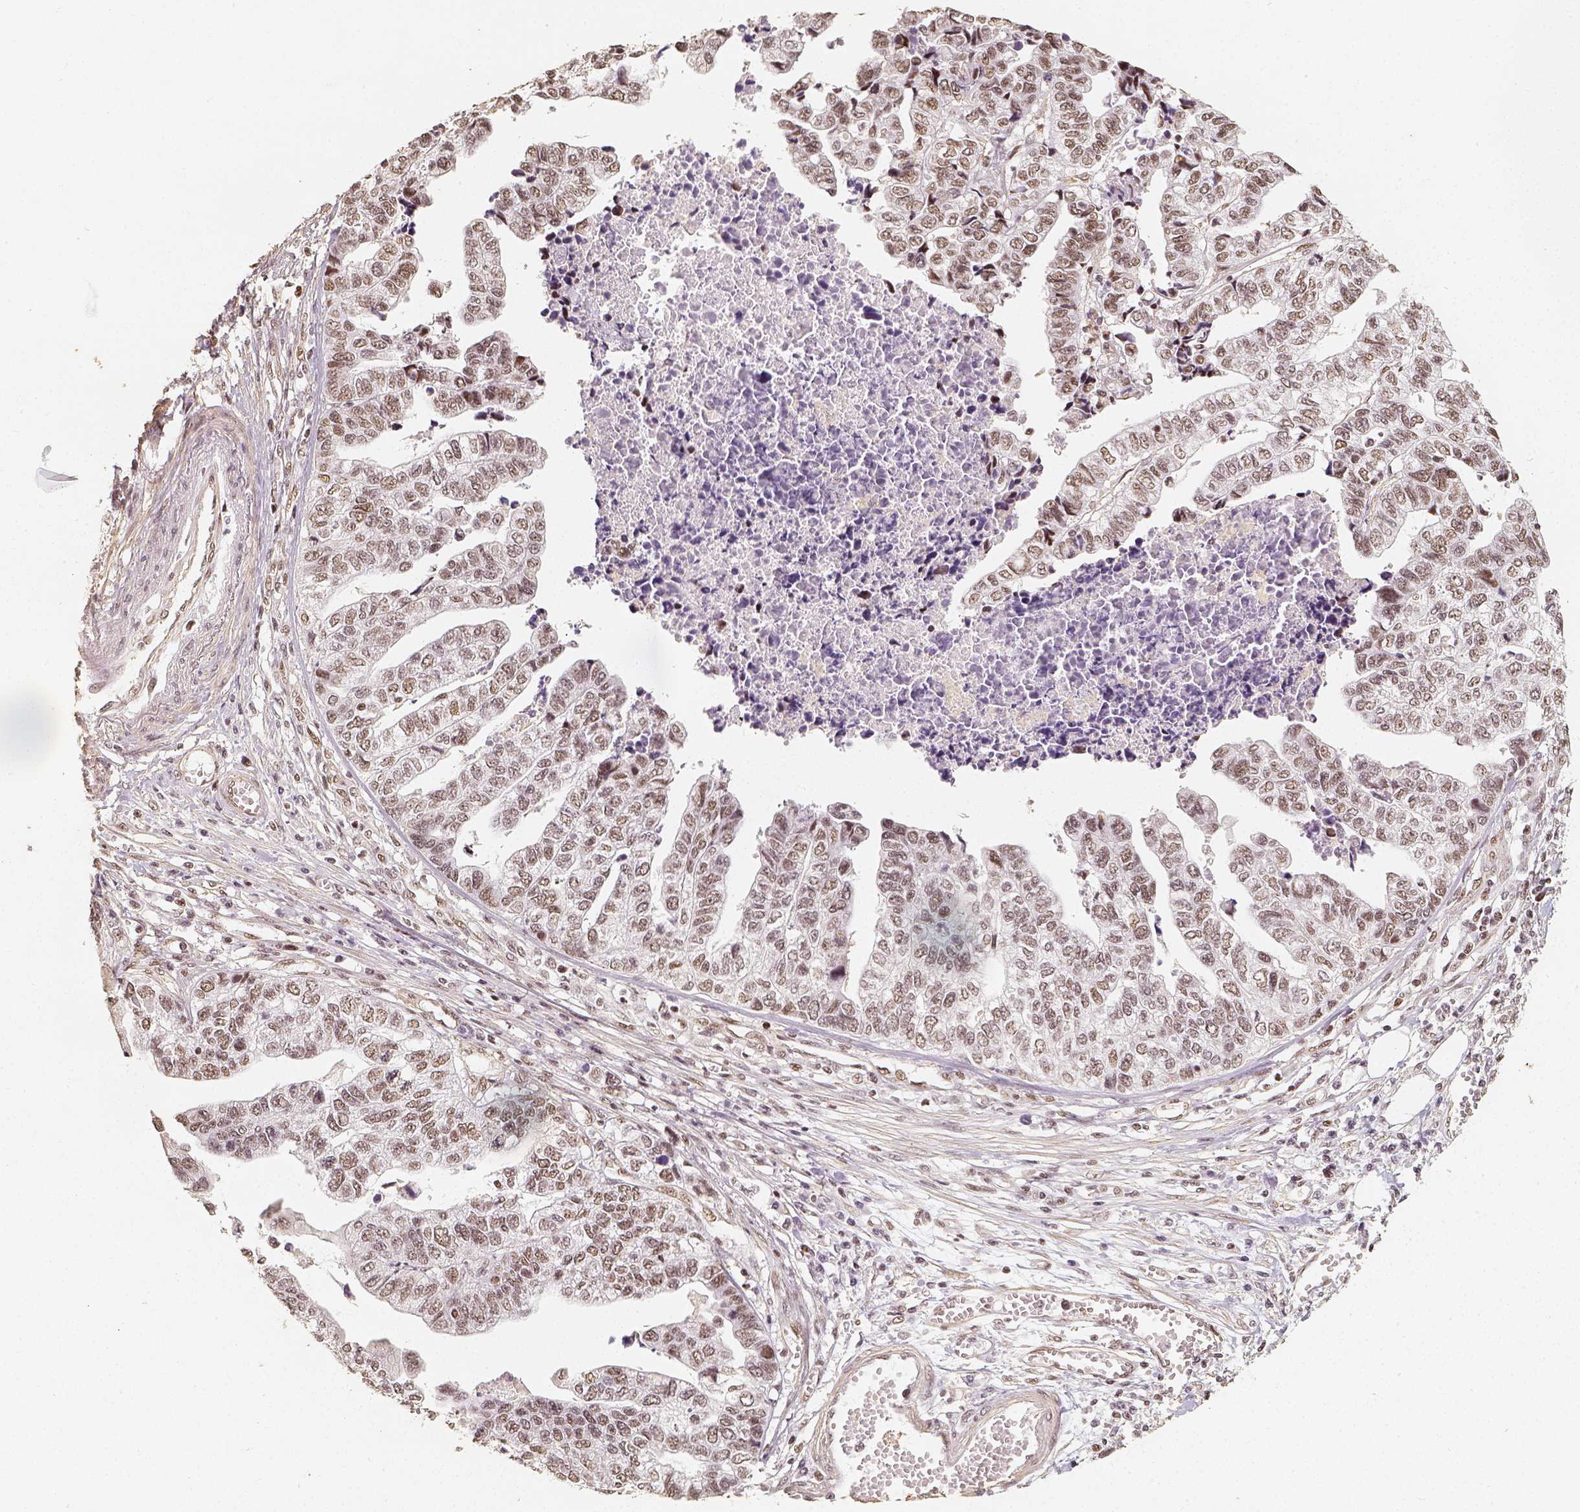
{"staining": {"intensity": "weak", "quantity": ">75%", "location": "nuclear"}, "tissue": "stomach cancer", "cell_type": "Tumor cells", "image_type": "cancer", "snomed": [{"axis": "morphology", "description": "Adenocarcinoma, NOS"}, {"axis": "topography", "description": "Stomach, upper"}], "caption": "High-magnification brightfield microscopy of adenocarcinoma (stomach) stained with DAB (3,3'-diaminobenzidine) (brown) and counterstained with hematoxylin (blue). tumor cells exhibit weak nuclear staining is seen in approximately>75% of cells. The staining was performed using DAB, with brown indicating positive protein expression. Nuclei are stained blue with hematoxylin.", "gene": "HDAC1", "patient": {"sex": "female", "age": 67}}